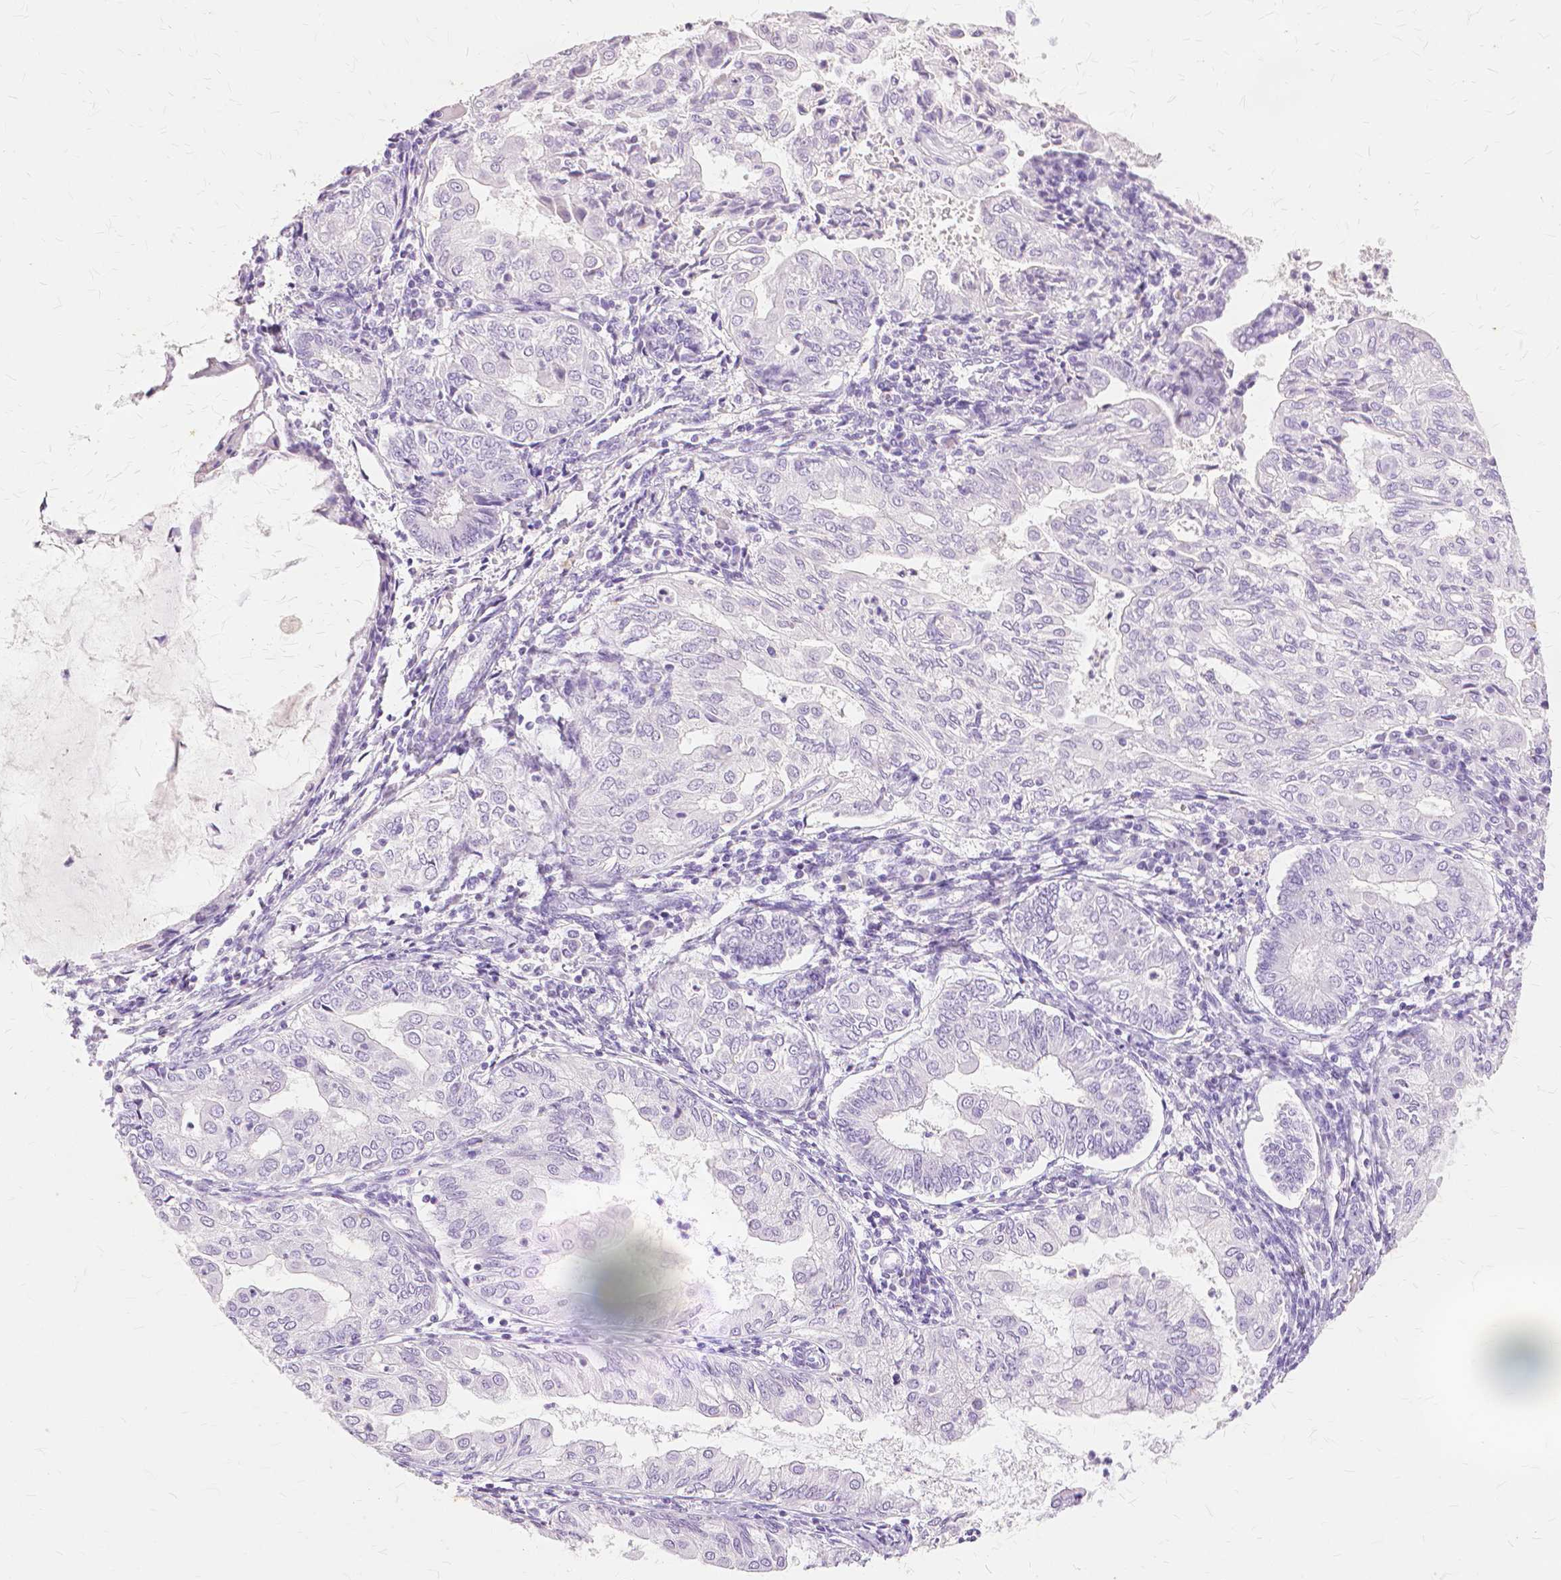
{"staining": {"intensity": "negative", "quantity": "none", "location": "none"}, "tissue": "endometrial cancer", "cell_type": "Tumor cells", "image_type": "cancer", "snomed": [{"axis": "morphology", "description": "Adenocarcinoma, NOS"}, {"axis": "topography", "description": "Endometrium"}], "caption": "Tumor cells show no significant protein staining in adenocarcinoma (endometrial).", "gene": "TGM1", "patient": {"sex": "female", "age": 68}}